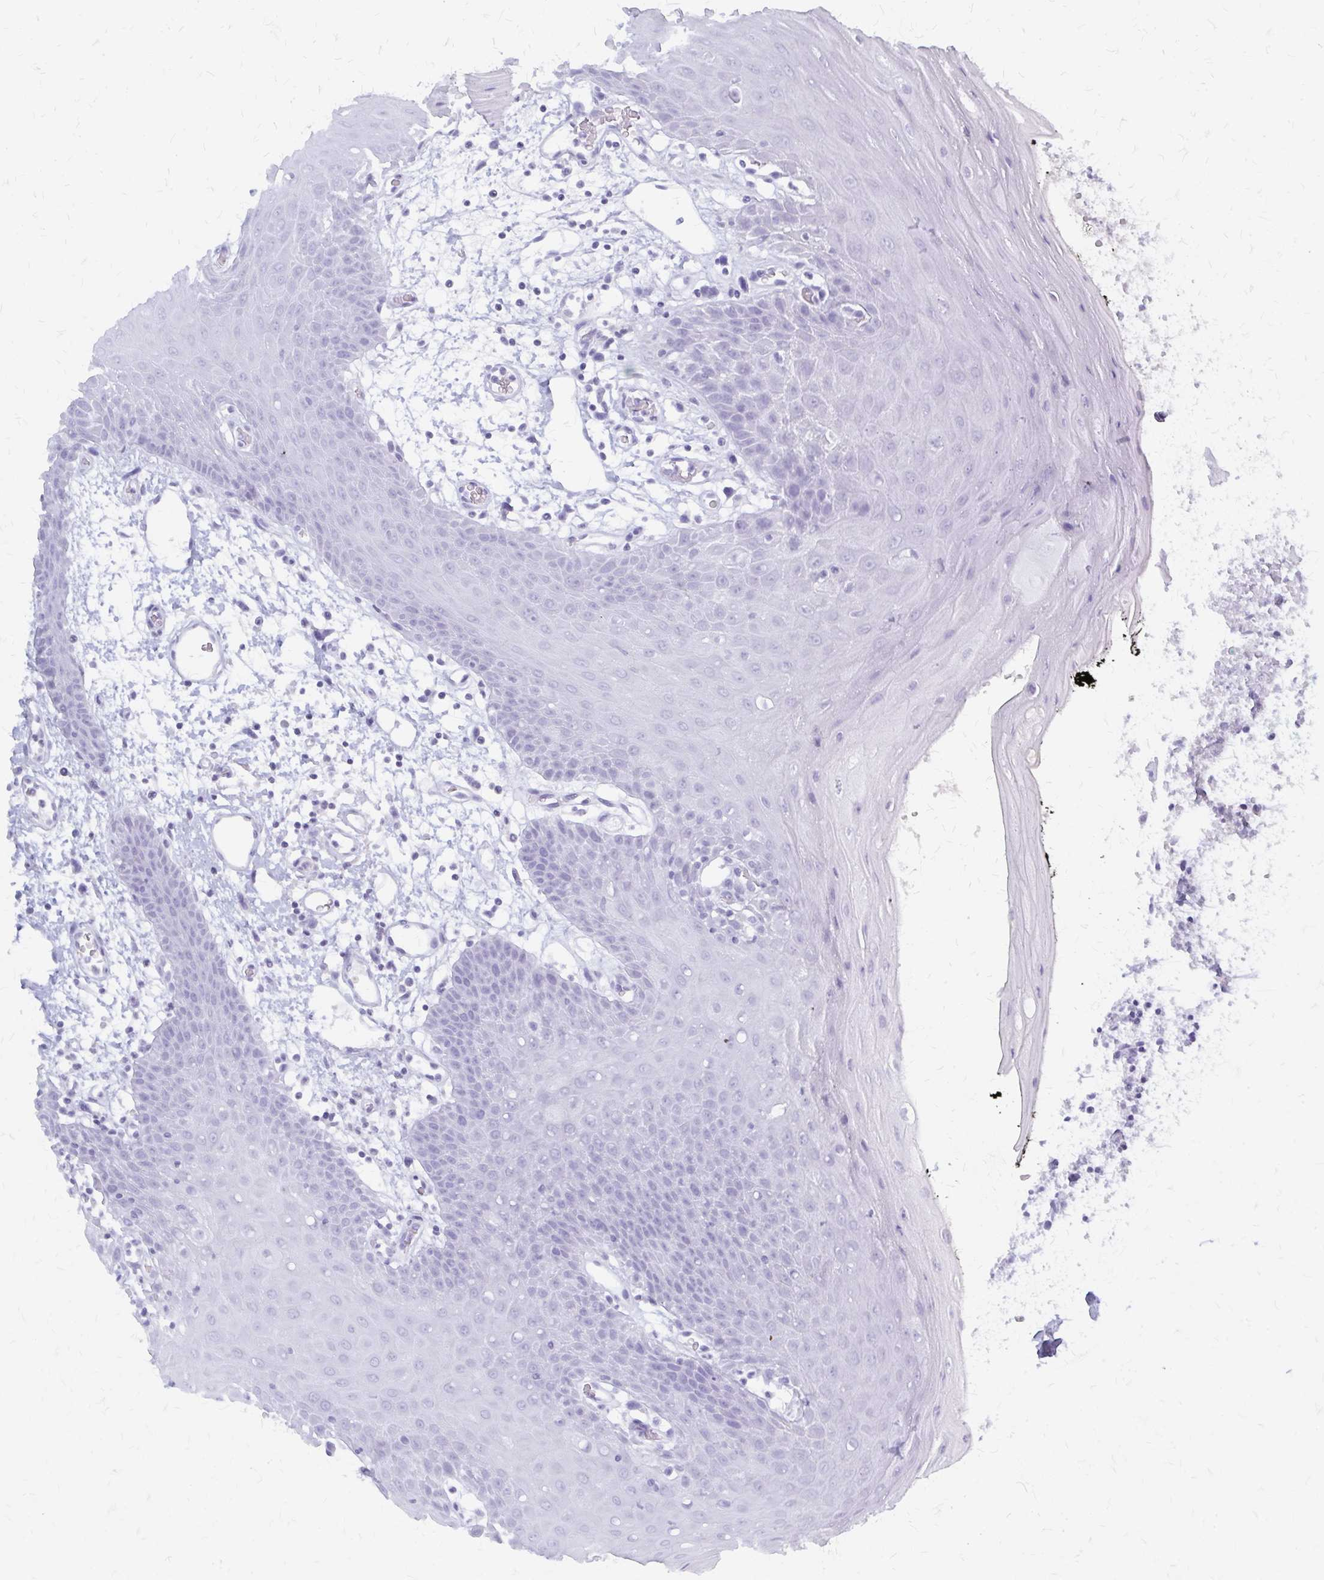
{"staining": {"intensity": "negative", "quantity": "none", "location": "none"}, "tissue": "oral mucosa", "cell_type": "Squamous epithelial cells", "image_type": "normal", "snomed": [{"axis": "morphology", "description": "Normal tissue, NOS"}, {"axis": "topography", "description": "Oral tissue"}], "caption": "Oral mucosa stained for a protein using immunohistochemistry (IHC) reveals no expression squamous epithelial cells.", "gene": "KLHDC7A", "patient": {"sex": "female", "age": 59}}